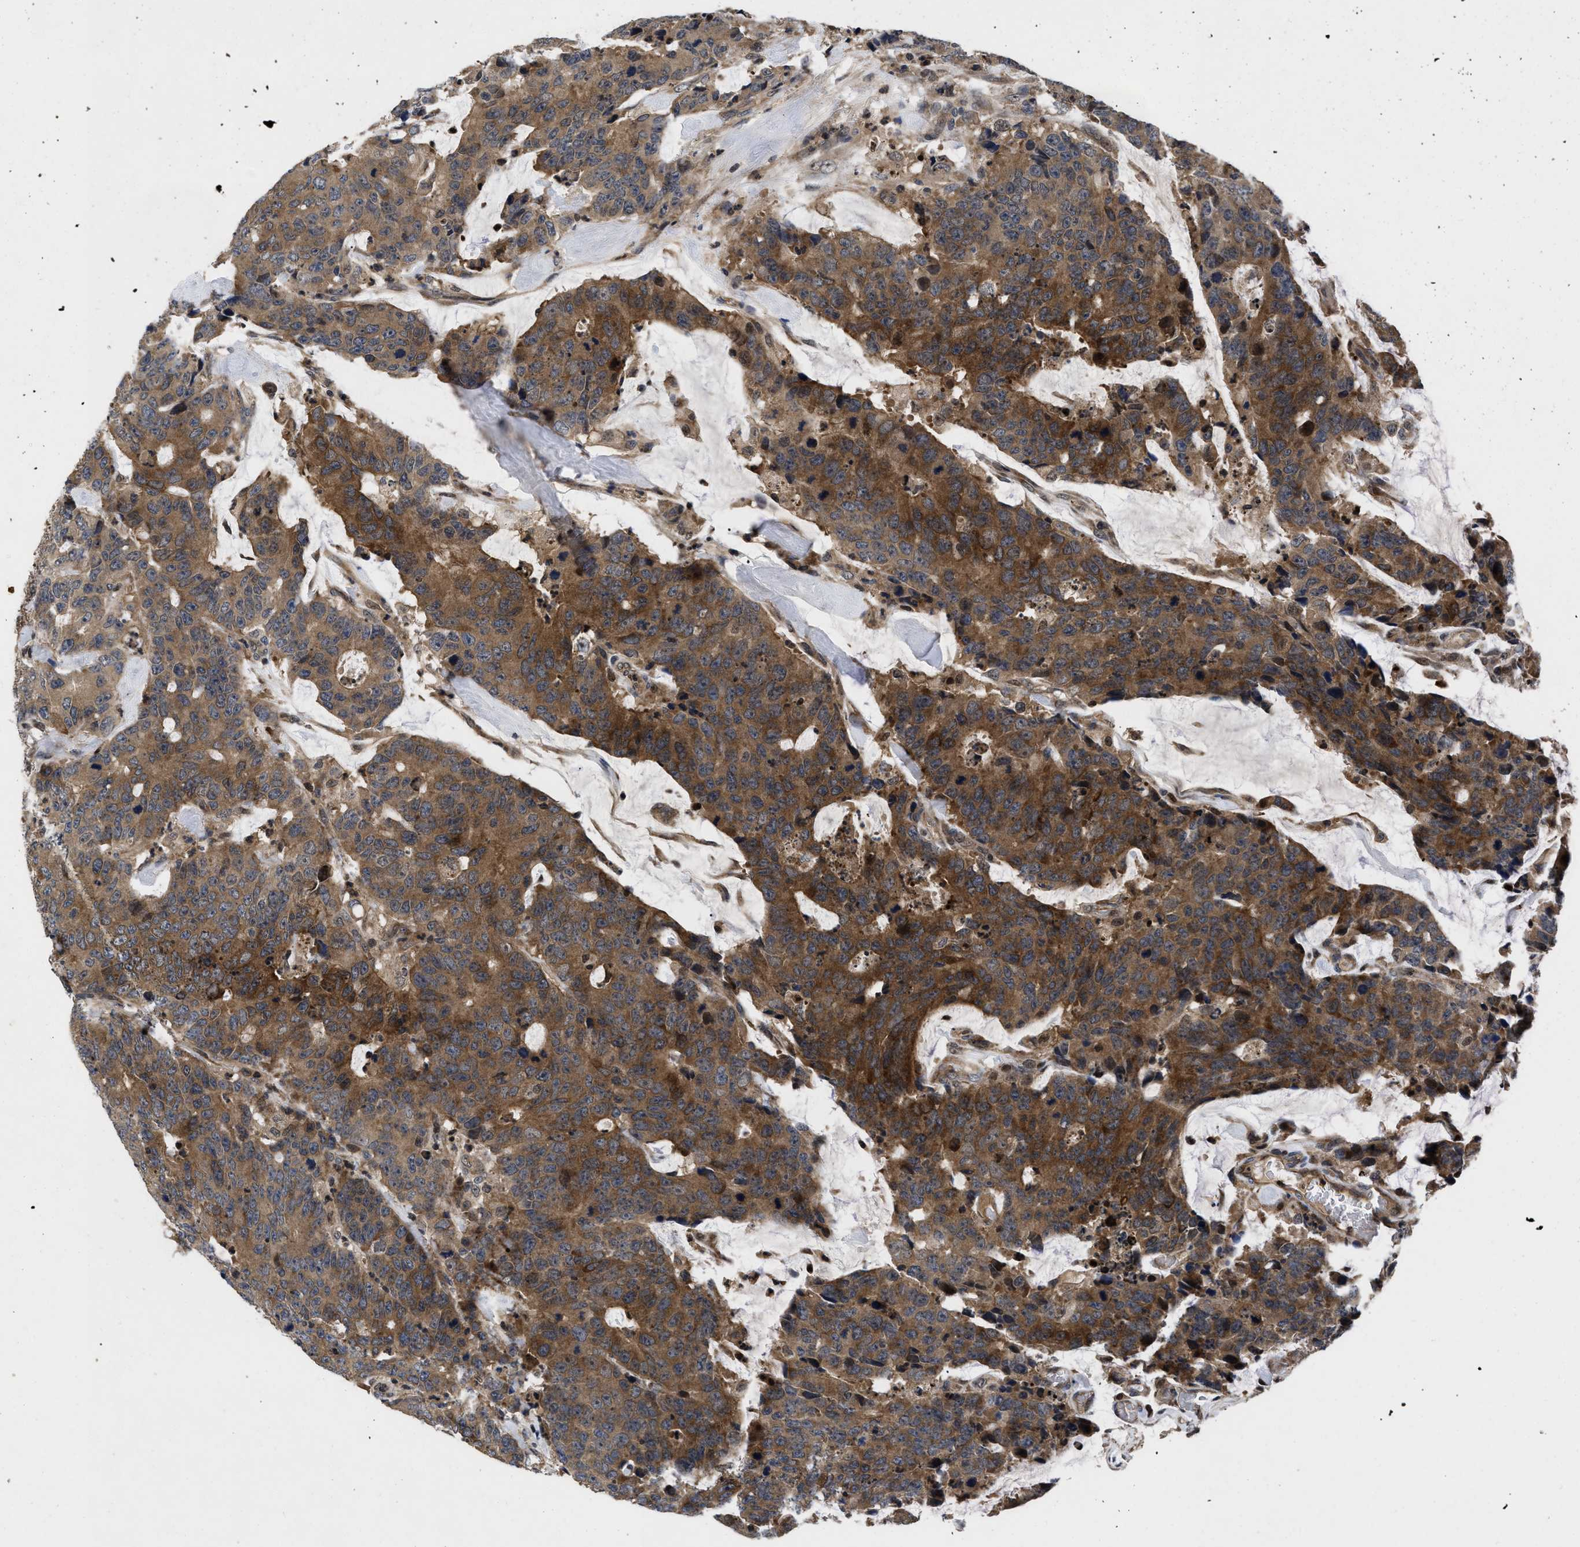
{"staining": {"intensity": "moderate", "quantity": ">75%", "location": "cytoplasmic/membranous"}, "tissue": "colorectal cancer", "cell_type": "Tumor cells", "image_type": "cancer", "snomed": [{"axis": "morphology", "description": "Adenocarcinoma, NOS"}, {"axis": "topography", "description": "Colon"}], "caption": "IHC (DAB (3,3'-diaminobenzidine)) staining of human colorectal cancer demonstrates moderate cytoplasmic/membranous protein staining in approximately >75% of tumor cells.", "gene": "FAM200A", "patient": {"sex": "female", "age": 86}}